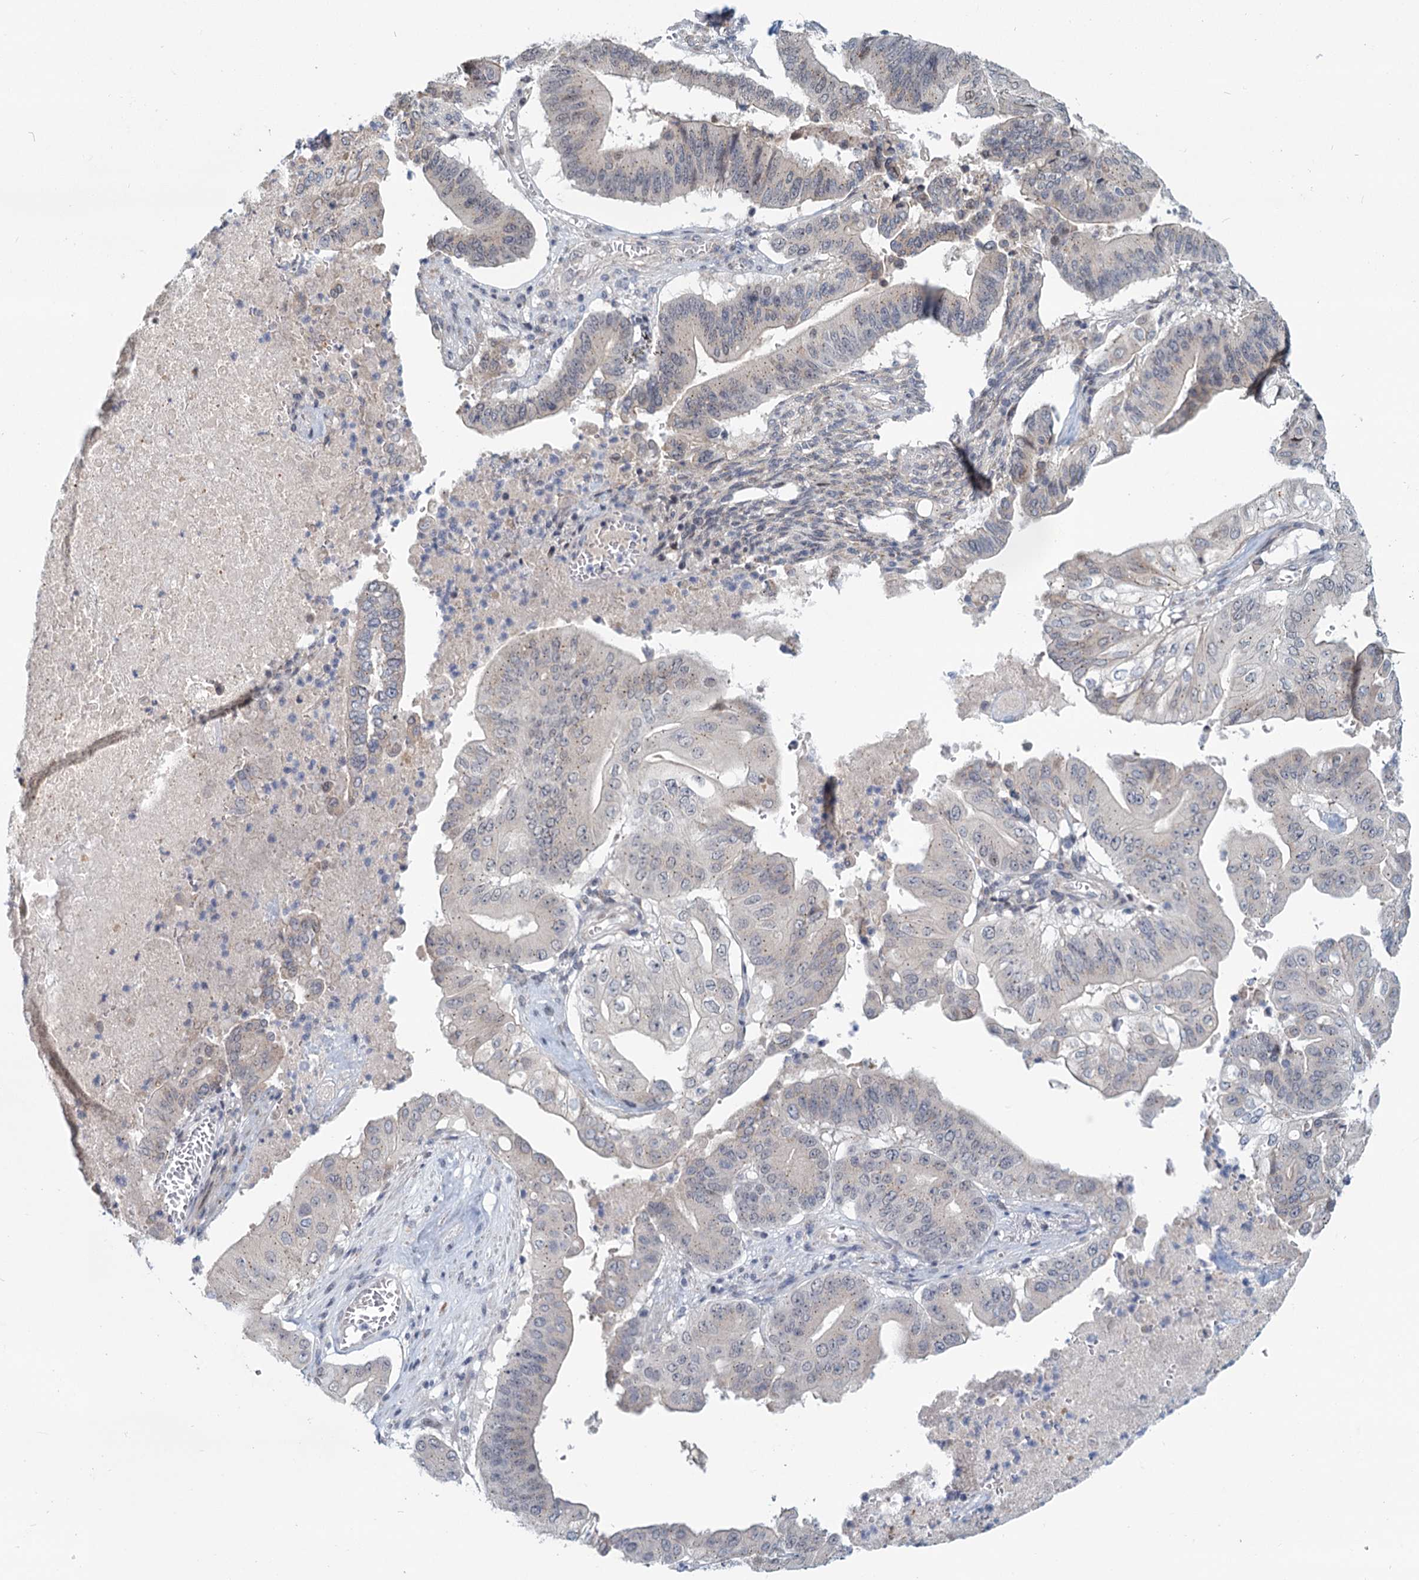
{"staining": {"intensity": "negative", "quantity": "none", "location": "none"}, "tissue": "pancreatic cancer", "cell_type": "Tumor cells", "image_type": "cancer", "snomed": [{"axis": "morphology", "description": "Adenocarcinoma, NOS"}, {"axis": "topography", "description": "Pancreas"}], "caption": "This is a image of immunohistochemistry staining of pancreatic adenocarcinoma, which shows no staining in tumor cells.", "gene": "STAP1", "patient": {"sex": "female", "age": 77}}